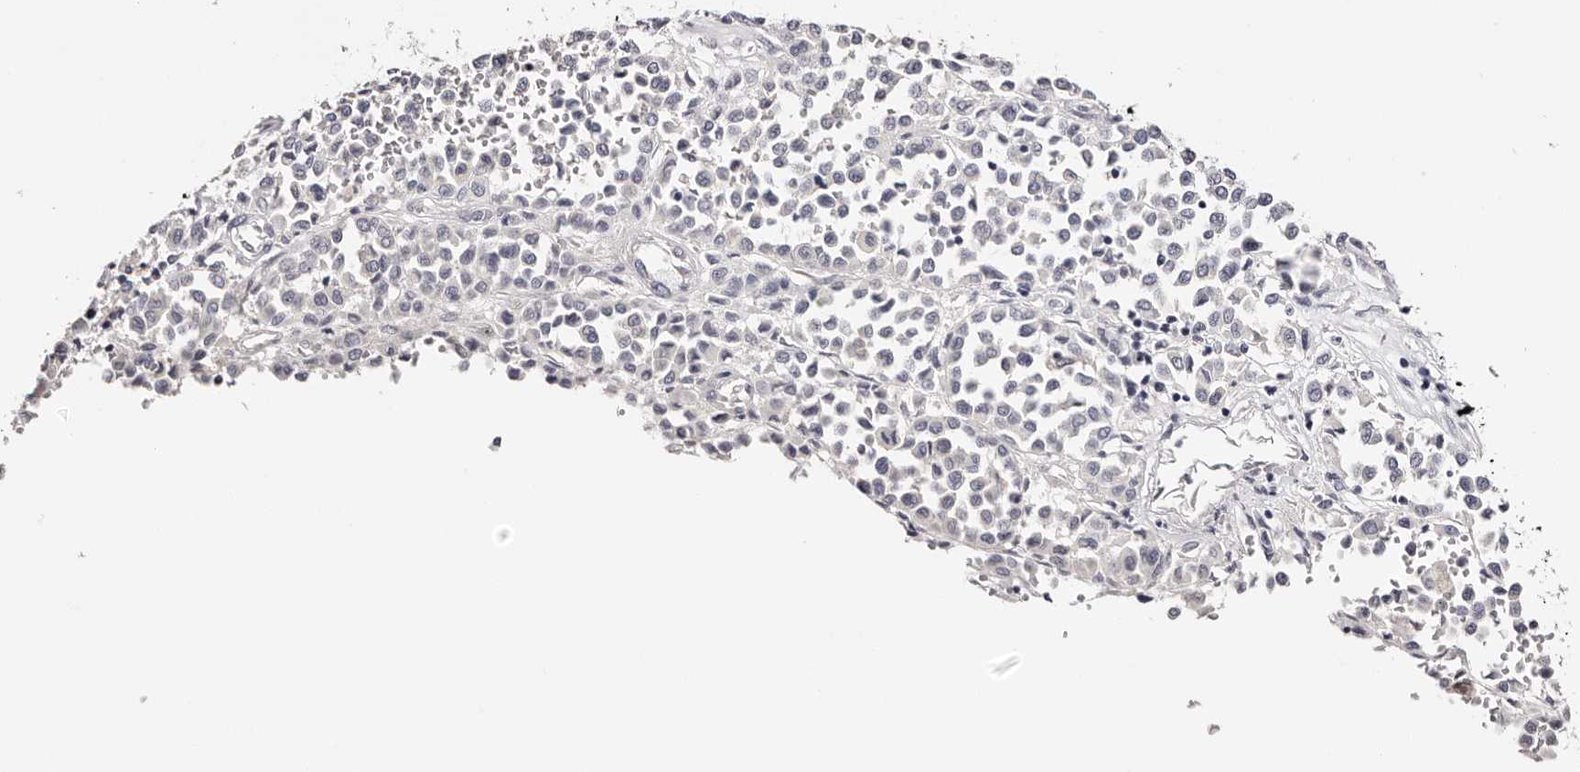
{"staining": {"intensity": "negative", "quantity": "none", "location": "none"}, "tissue": "melanoma", "cell_type": "Tumor cells", "image_type": "cancer", "snomed": [{"axis": "morphology", "description": "Malignant melanoma, Metastatic site"}, {"axis": "topography", "description": "Pancreas"}], "caption": "Protein analysis of malignant melanoma (metastatic site) reveals no significant positivity in tumor cells.", "gene": "ROM1", "patient": {"sex": "female", "age": 30}}